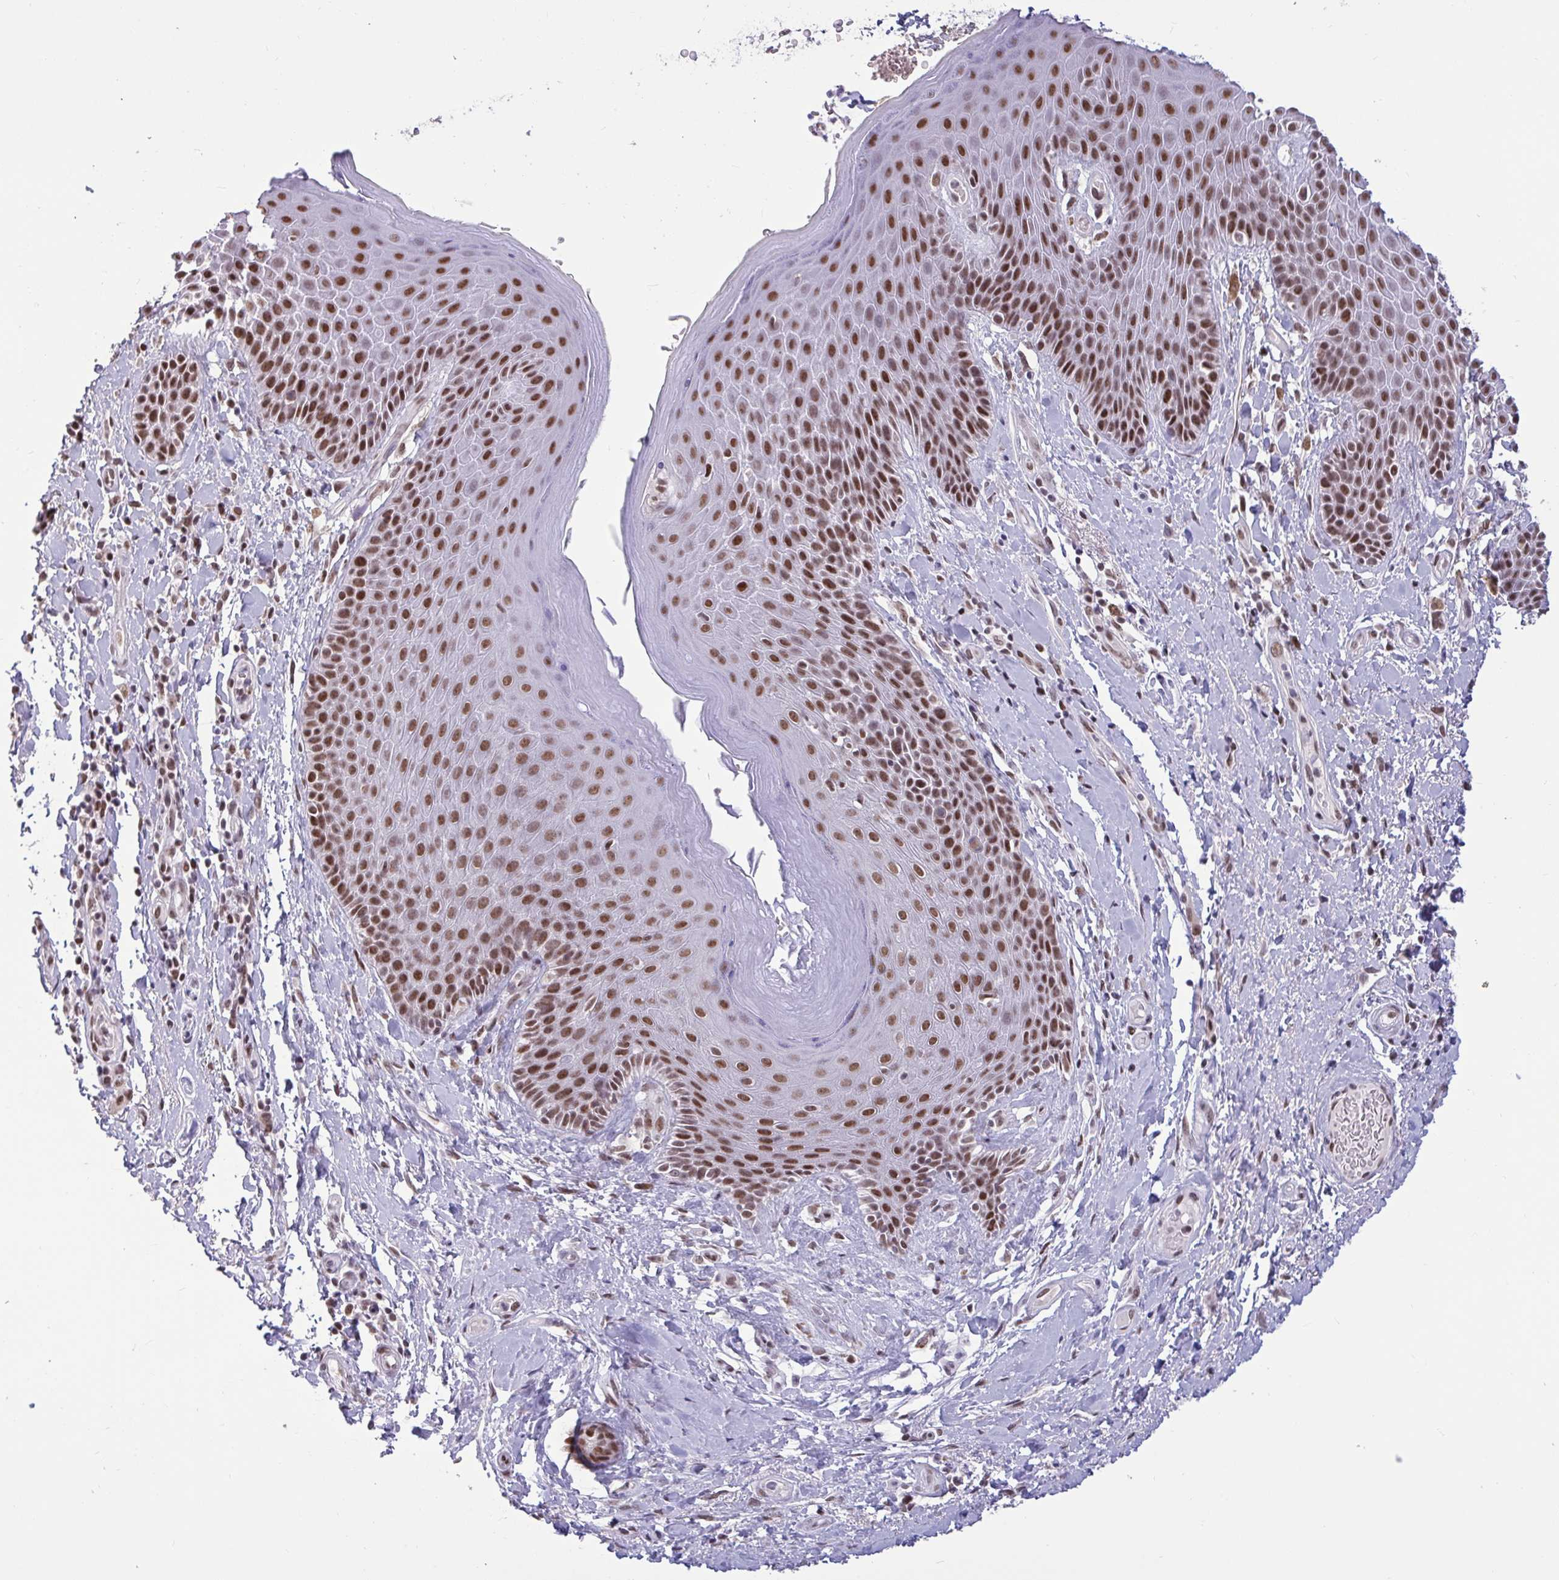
{"staining": {"intensity": "moderate", "quantity": ">75%", "location": "nuclear"}, "tissue": "skin", "cell_type": "Epidermal cells", "image_type": "normal", "snomed": [{"axis": "morphology", "description": "Normal tissue, NOS"}, {"axis": "topography", "description": "Anal"}, {"axis": "topography", "description": "Peripheral nerve tissue"}], "caption": "The image reveals staining of normal skin, revealing moderate nuclear protein positivity (brown color) within epidermal cells.", "gene": "CBFA2T2", "patient": {"sex": "male", "age": 51}}